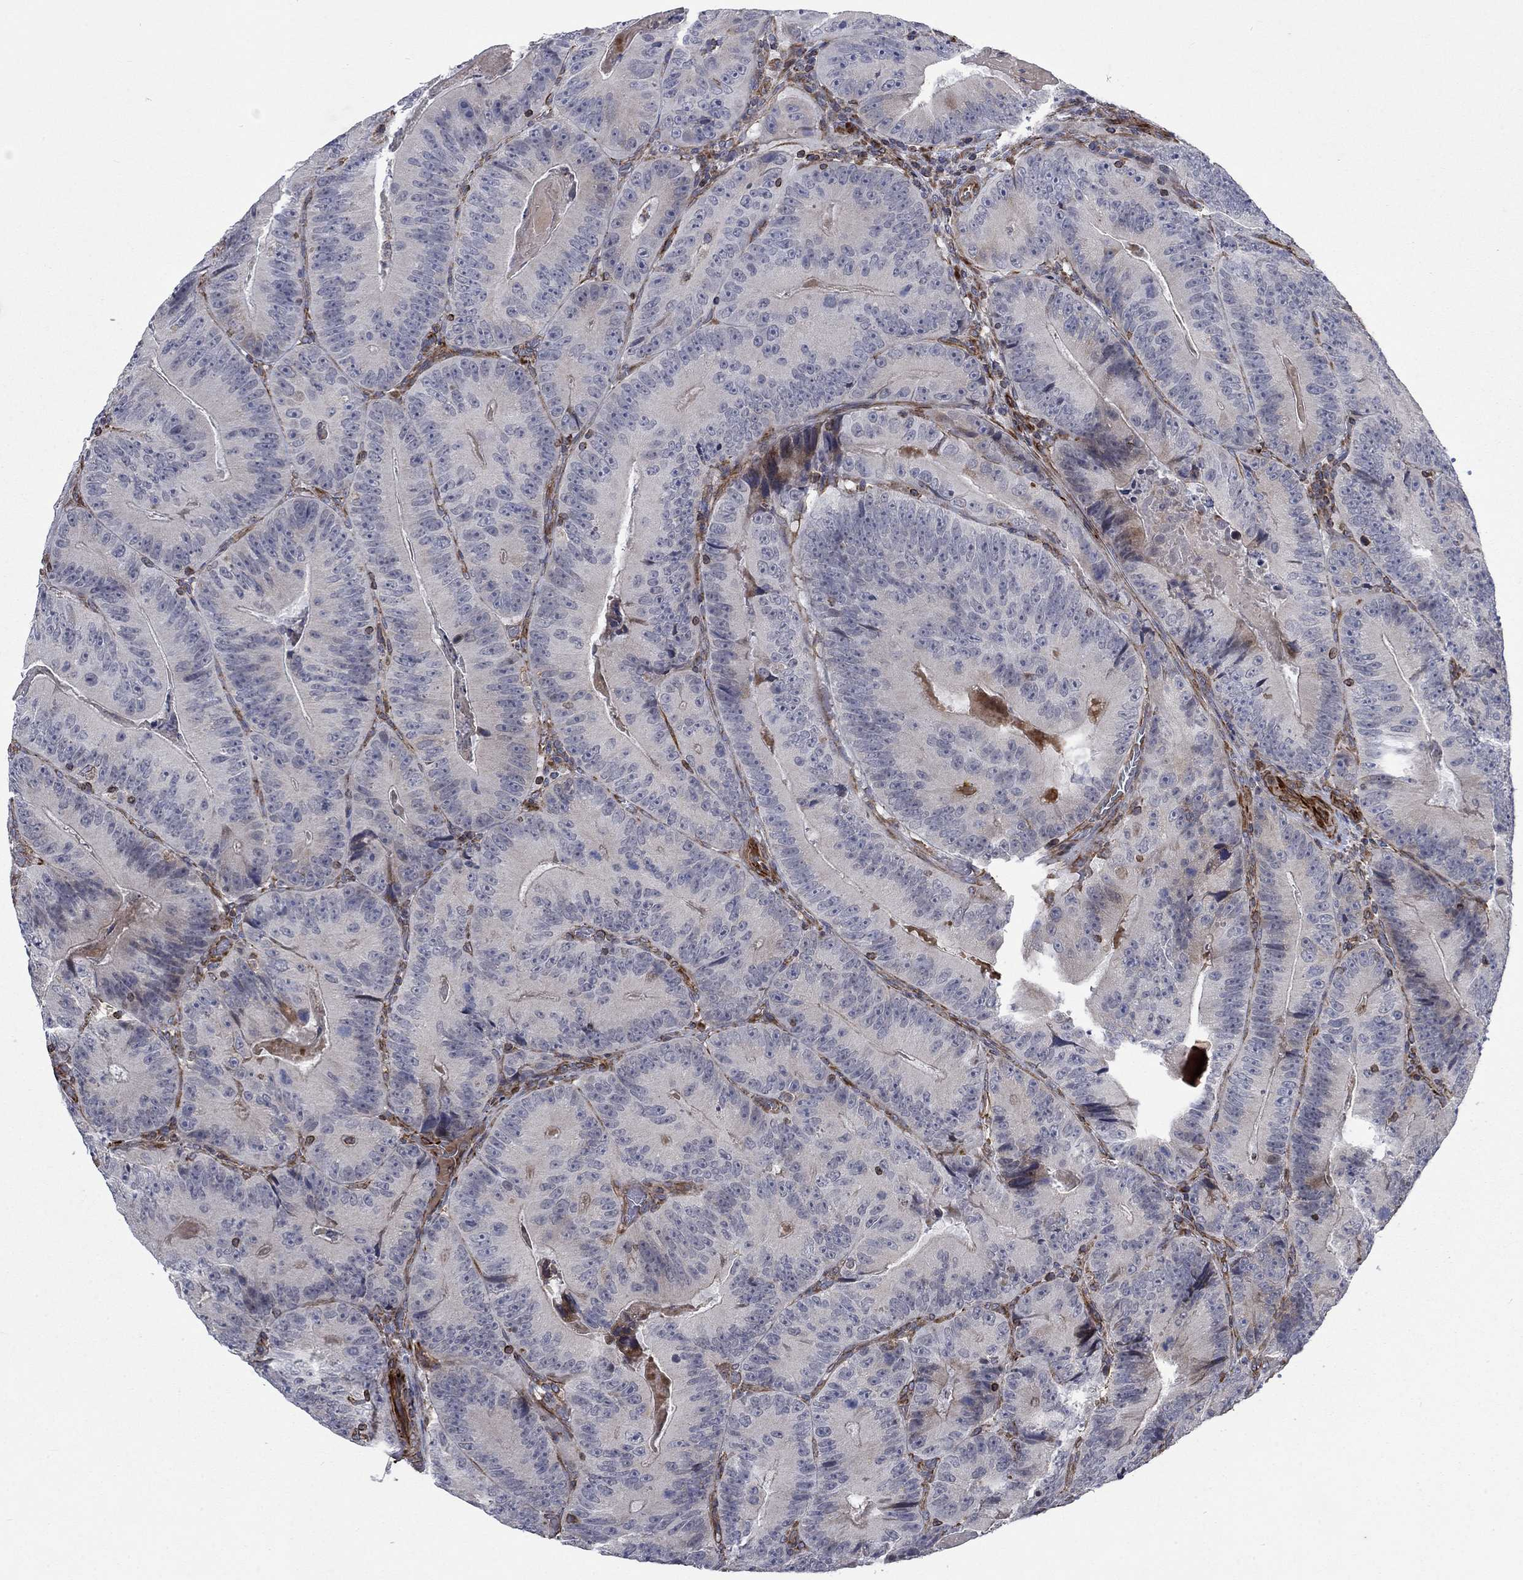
{"staining": {"intensity": "moderate", "quantity": "<25%", "location": "cytoplasmic/membranous"}, "tissue": "colorectal cancer", "cell_type": "Tumor cells", "image_type": "cancer", "snomed": [{"axis": "morphology", "description": "Adenocarcinoma, NOS"}, {"axis": "topography", "description": "Colon"}], "caption": "This image exhibits immunohistochemistry (IHC) staining of adenocarcinoma (colorectal), with low moderate cytoplasmic/membranous positivity in about <25% of tumor cells.", "gene": "NDUFC1", "patient": {"sex": "female", "age": 86}}